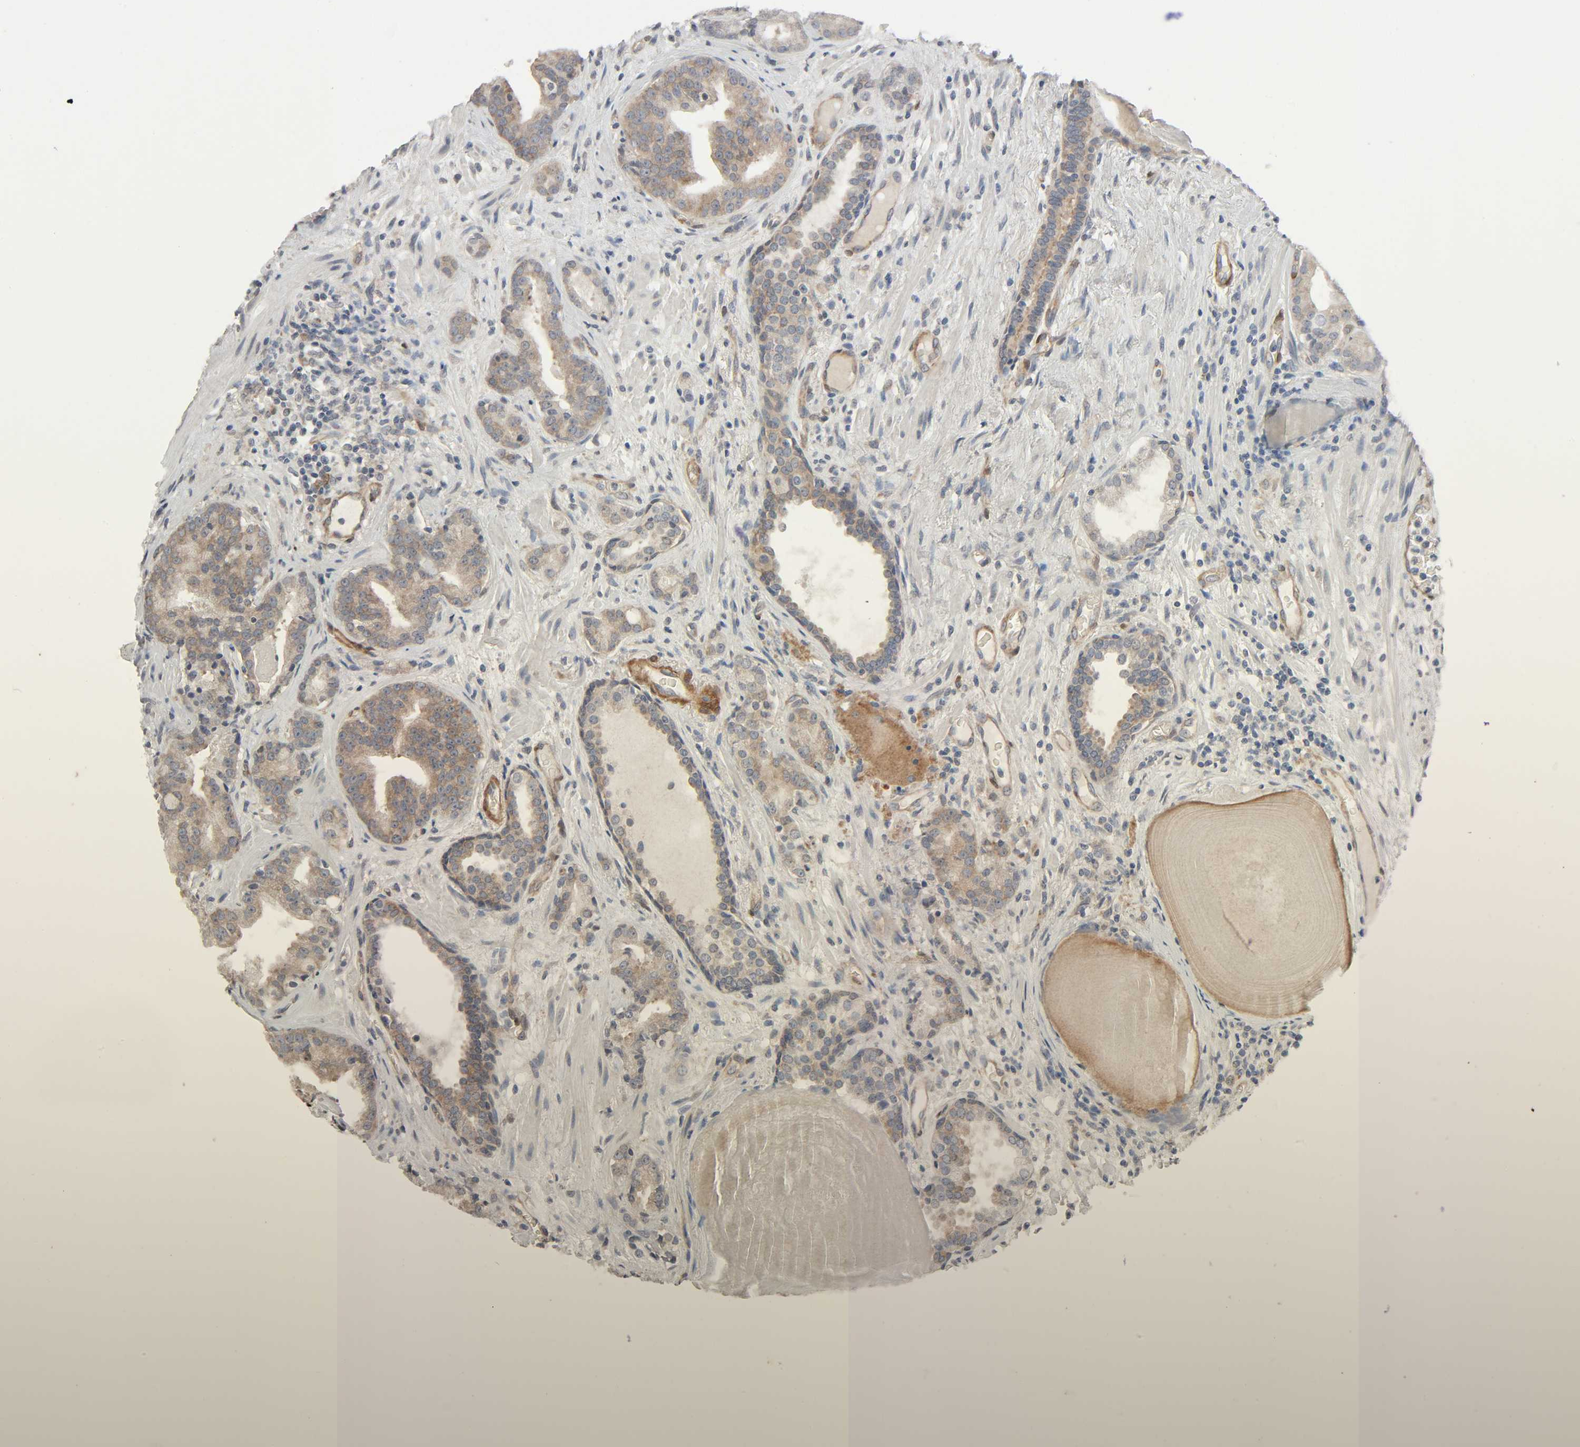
{"staining": {"intensity": "weak", "quantity": ">75%", "location": "cytoplasmic/membranous"}, "tissue": "prostate cancer", "cell_type": "Tumor cells", "image_type": "cancer", "snomed": [{"axis": "morphology", "description": "Adenocarcinoma, Low grade"}, {"axis": "topography", "description": "Prostate"}], "caption": "Weak cytoplasmic/membranous protein expression is present in approximately >75% of tumor cells in prostate adenocarcinoma (low-grade).", "gene": "PTK2", "patient": {"sex": "male", "age": 63}}